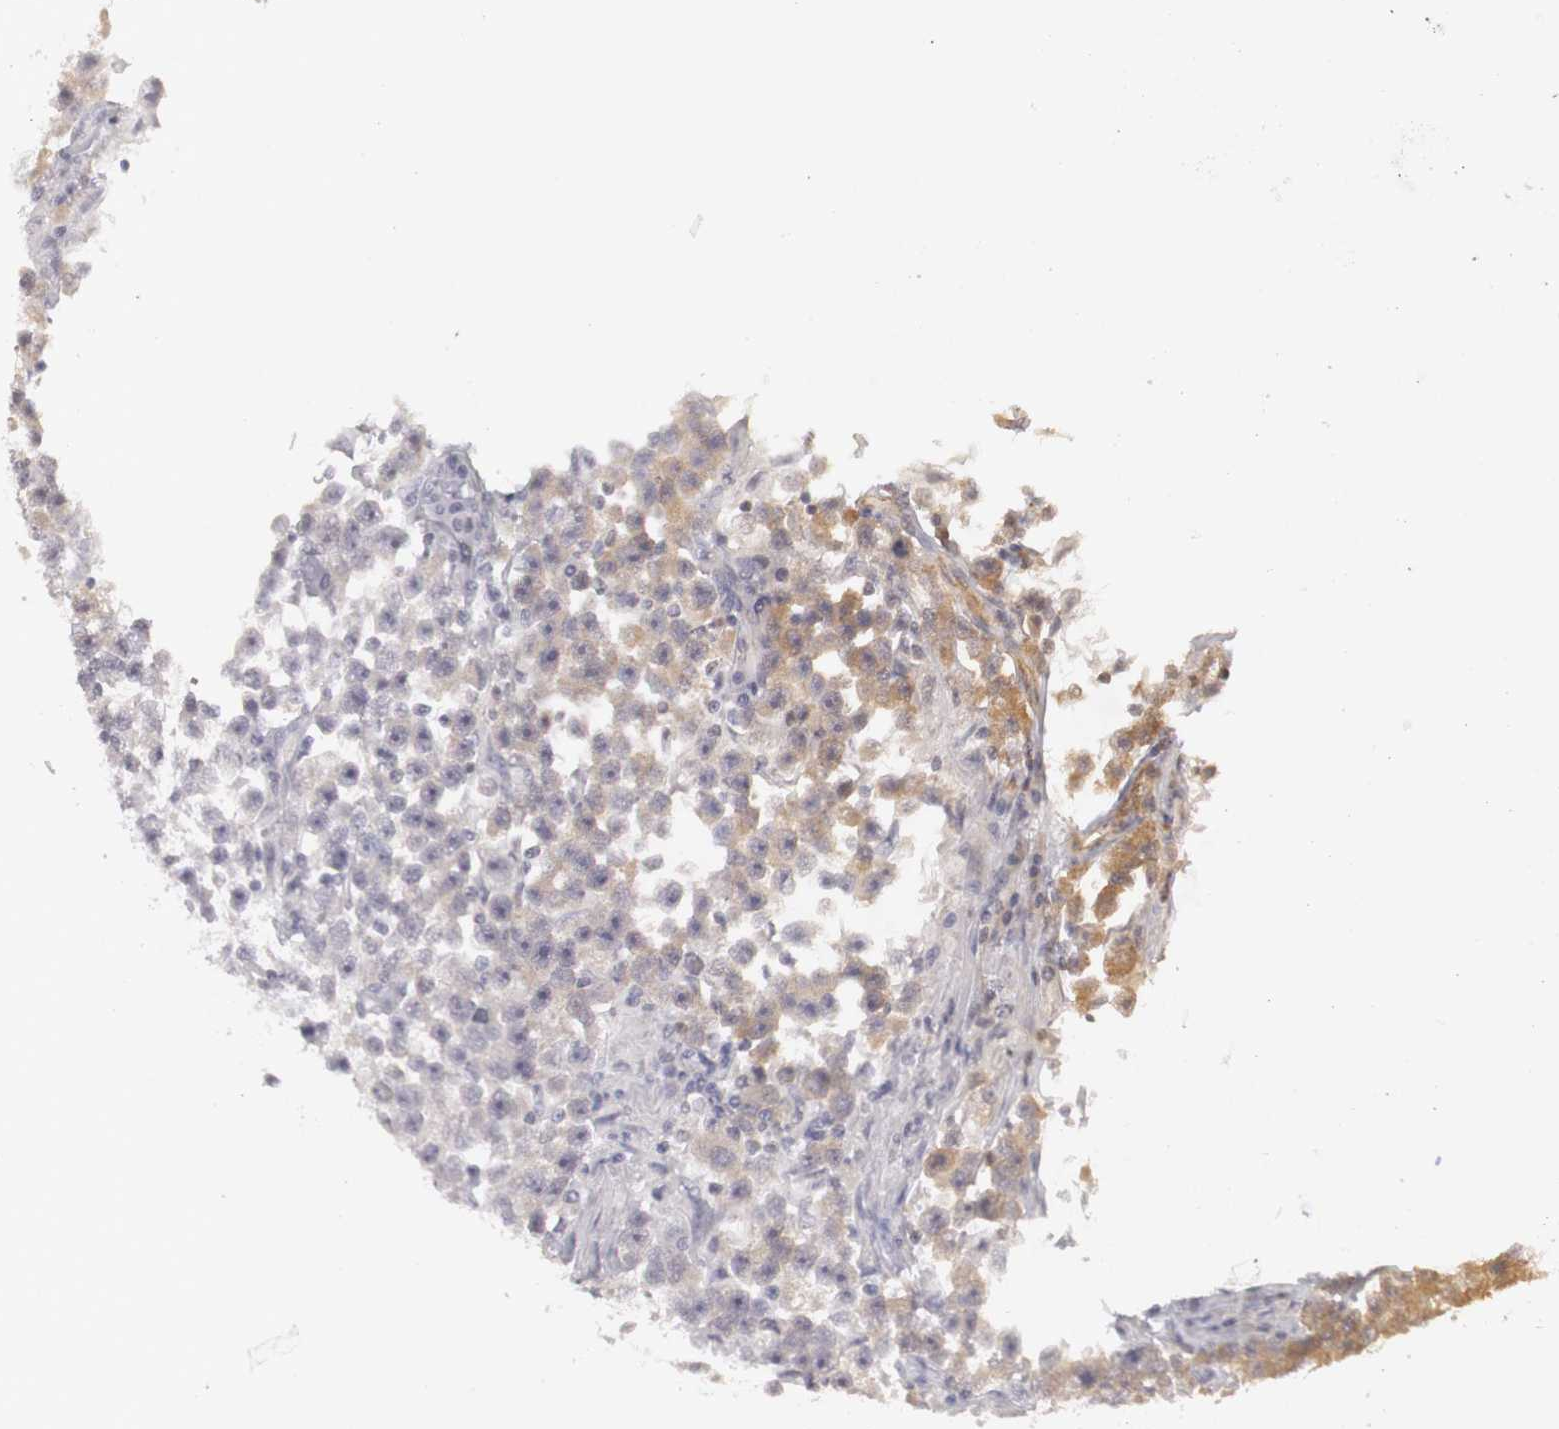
{"staining": {"intensity": "weak", "quantity": ">75%", "location": "cytoplasmic/membranous,nuclear"}, "tissue": "testis cancer", "cell_type": "Tumor cells", "image_type": "cancer", "snomed": [{"axis": "morphology", "description": "Seminoma, NOS"}, {"axis": "topography", "description": "Testis"}], "caption": "Immunohistochemical staining of testis cancer shows low levels of weak cytoplasmic/membranous and nuclear protein positivity in approximately >75% of tumor cells.", "gene": "PLEKHA1", "patient": {"sex": "male", "age": 33}}